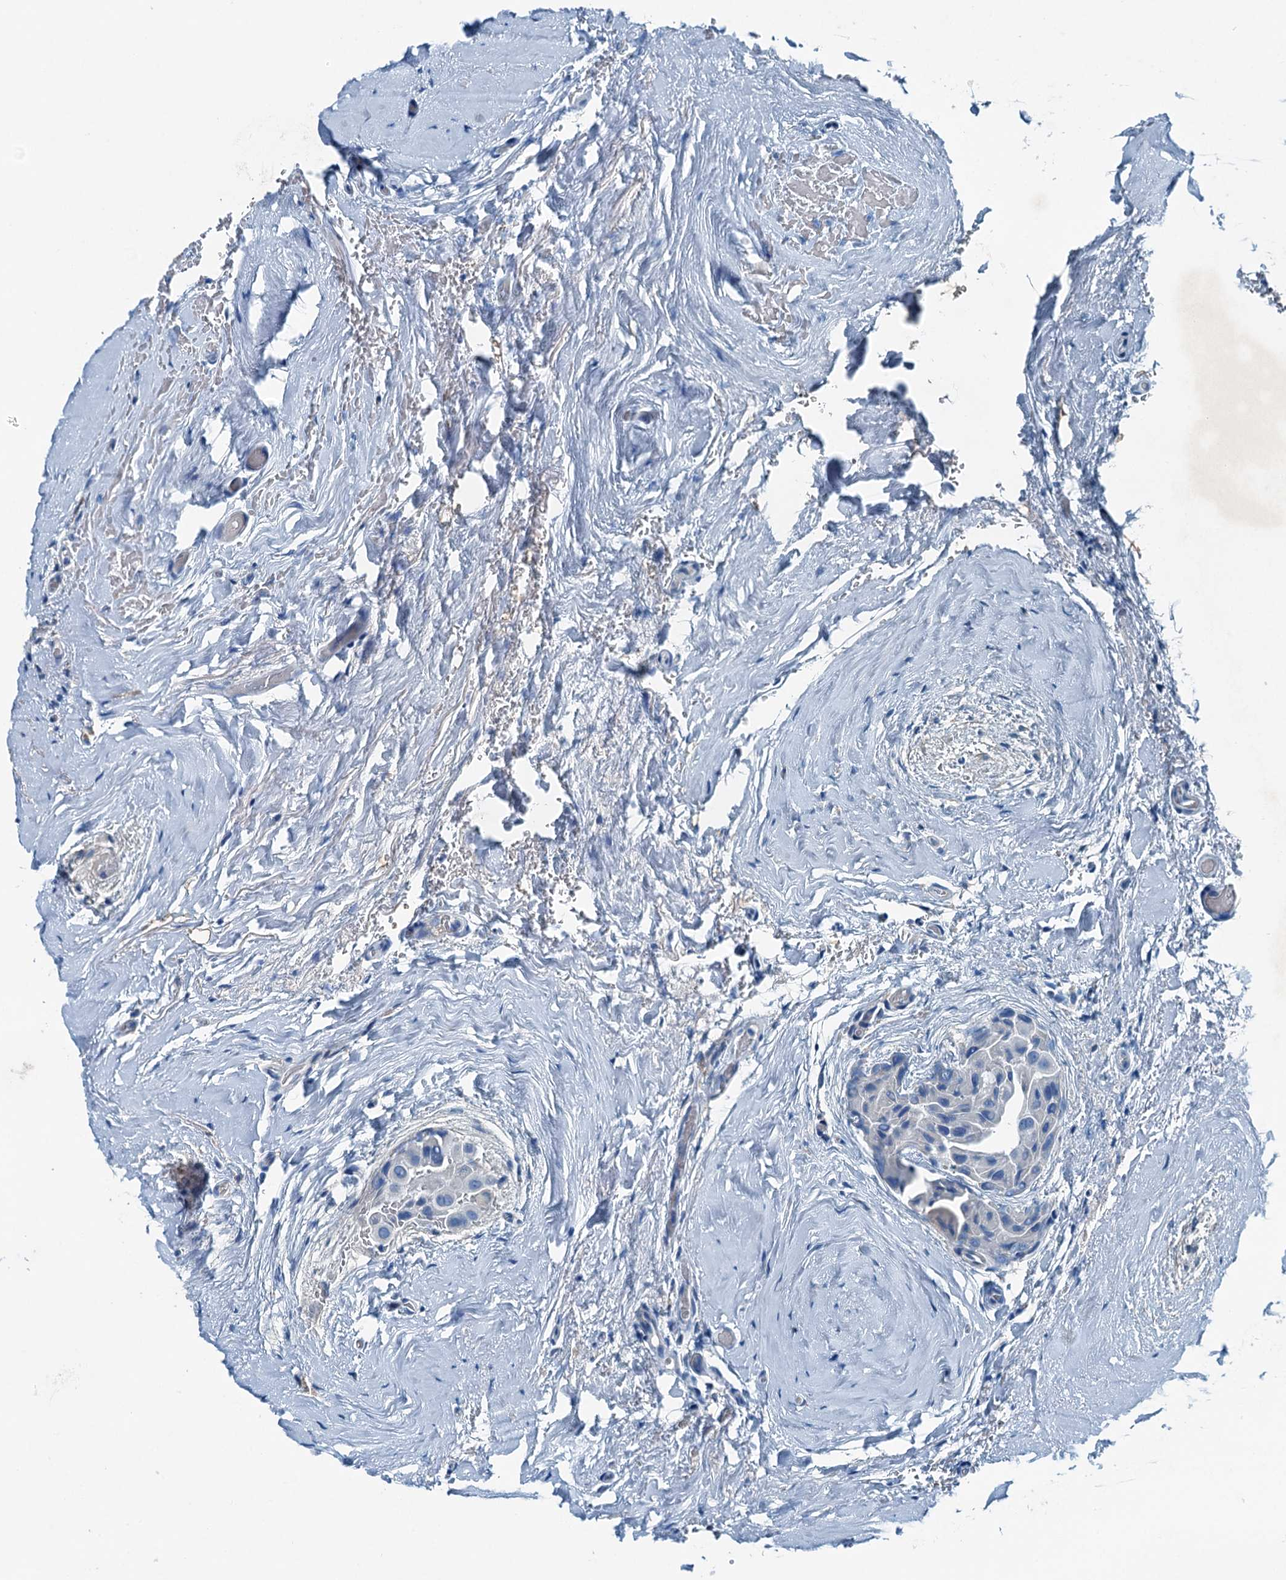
{"staining": {"intensity": "negative", "quantity": "none", "location": "none"}, "tissue": "thyroid cancer", "cell_type": "Tumor cells", "image_type": "cancer", "snomed": [{"axis": "morphology", "description": "Papillary adenocarcinoma, NOS"}, {"axis": "topography", "description": "Thyroid gland"}], "caption": "Immunohistochemistry of thyroid cancer (papillary adenocarcinoma) reveals no staining in tumor cells. Nuclei are stained in blue.", "gene": "RAB3IL1", "patient": {"sex": "male", "age": 33}}